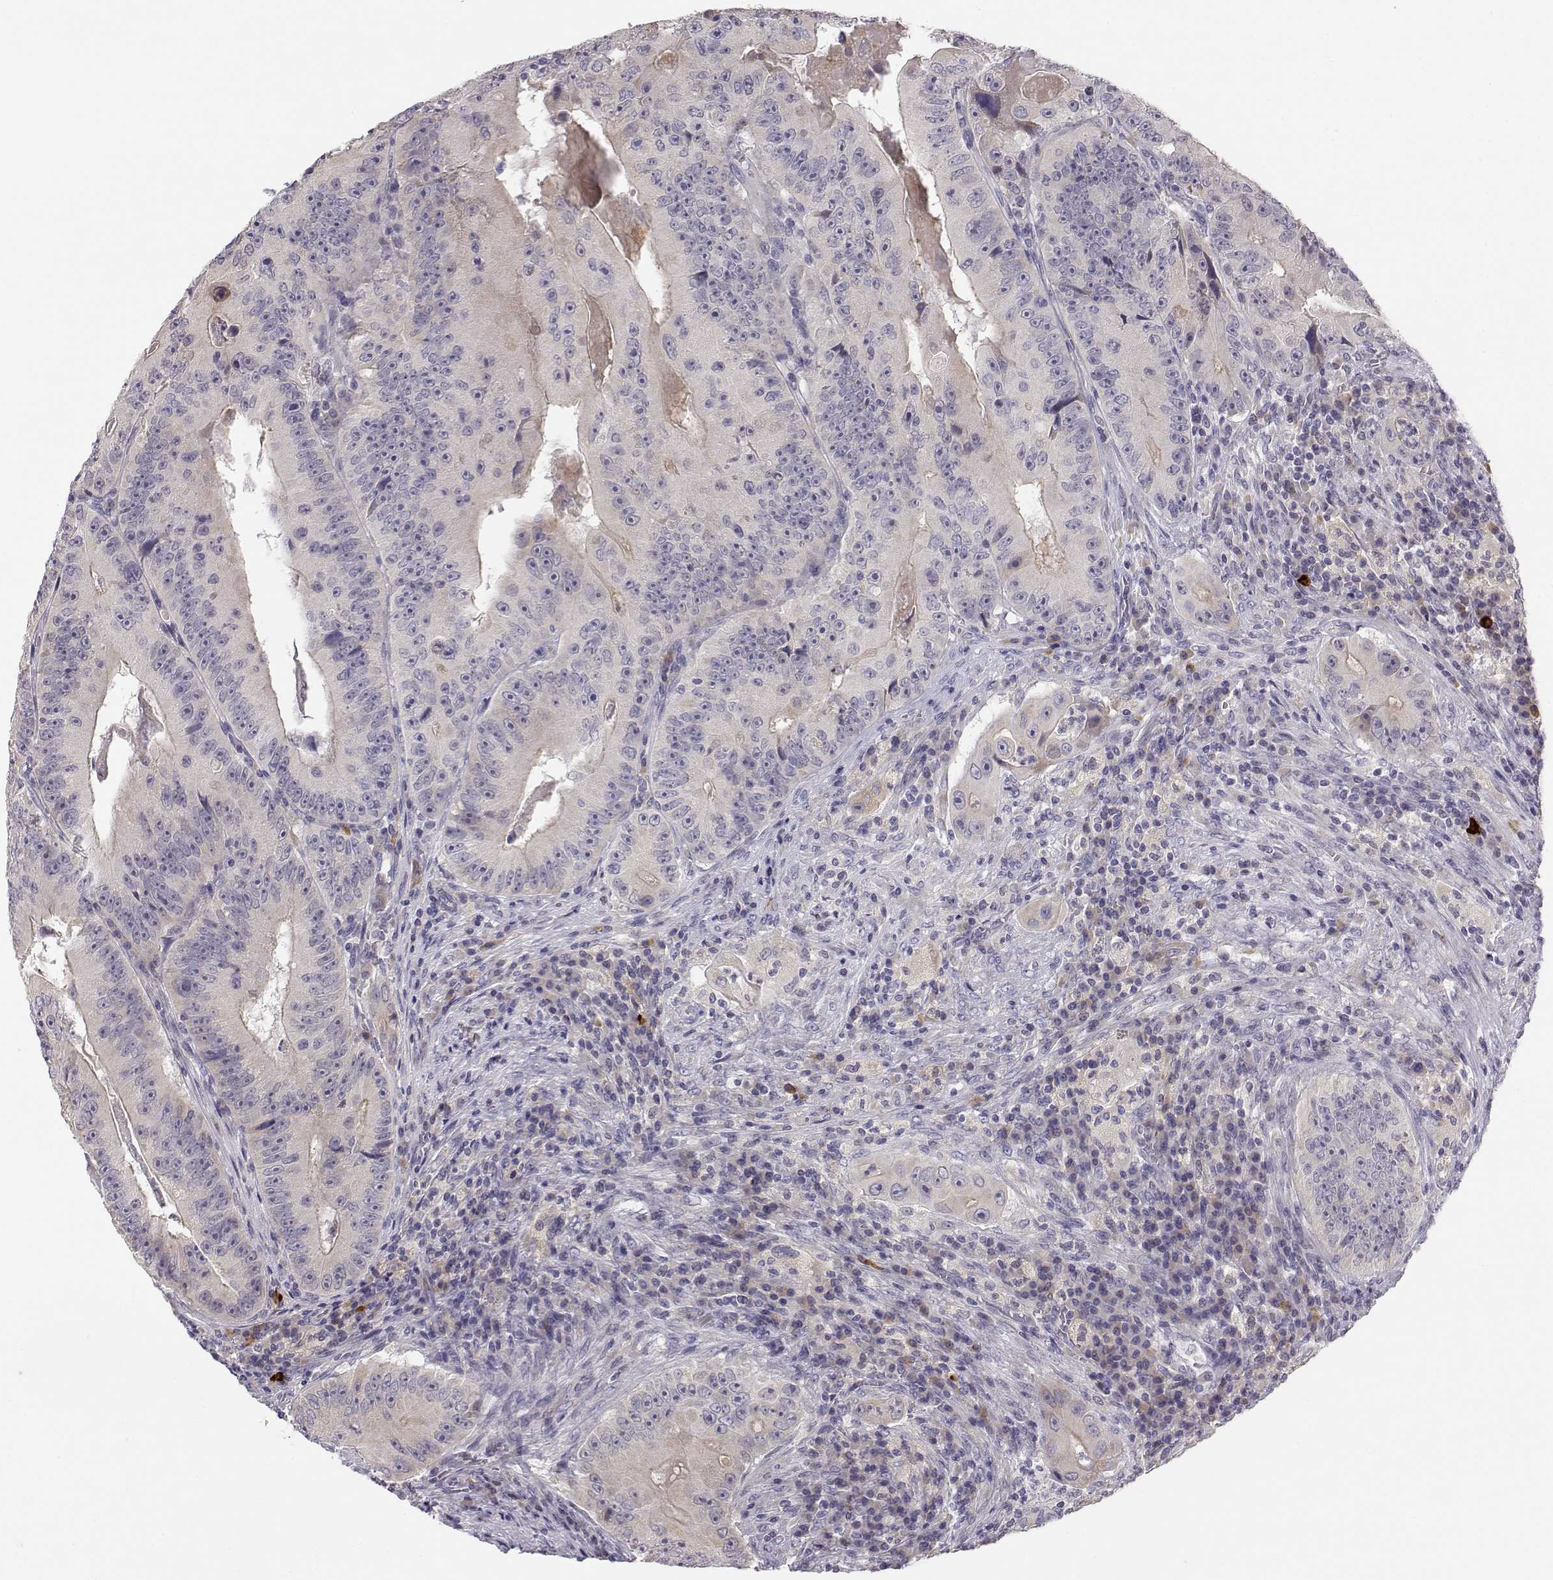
{"staining": {"intensity": "weak", "quantity": "25%-75%", "location": "cytoplasmic/membranous"}, "tissue": "colorectal cancer", "cell_type": "Tumor cells", "image_type": "cancer", "snomed": [{"axis": "morphology", "description": "Adenocarcinoma, NOS"}, {"axis": "topography", "description": "Colon"}], "caption": "Protein expression analysis of human colorectal adenocarcinoma reveals weak cytoplasmic/membranous expression in approximately 25%-75% of tumor cells.", "gene": "ACSL6", "patient": {"sex": "female", "age": 86}}